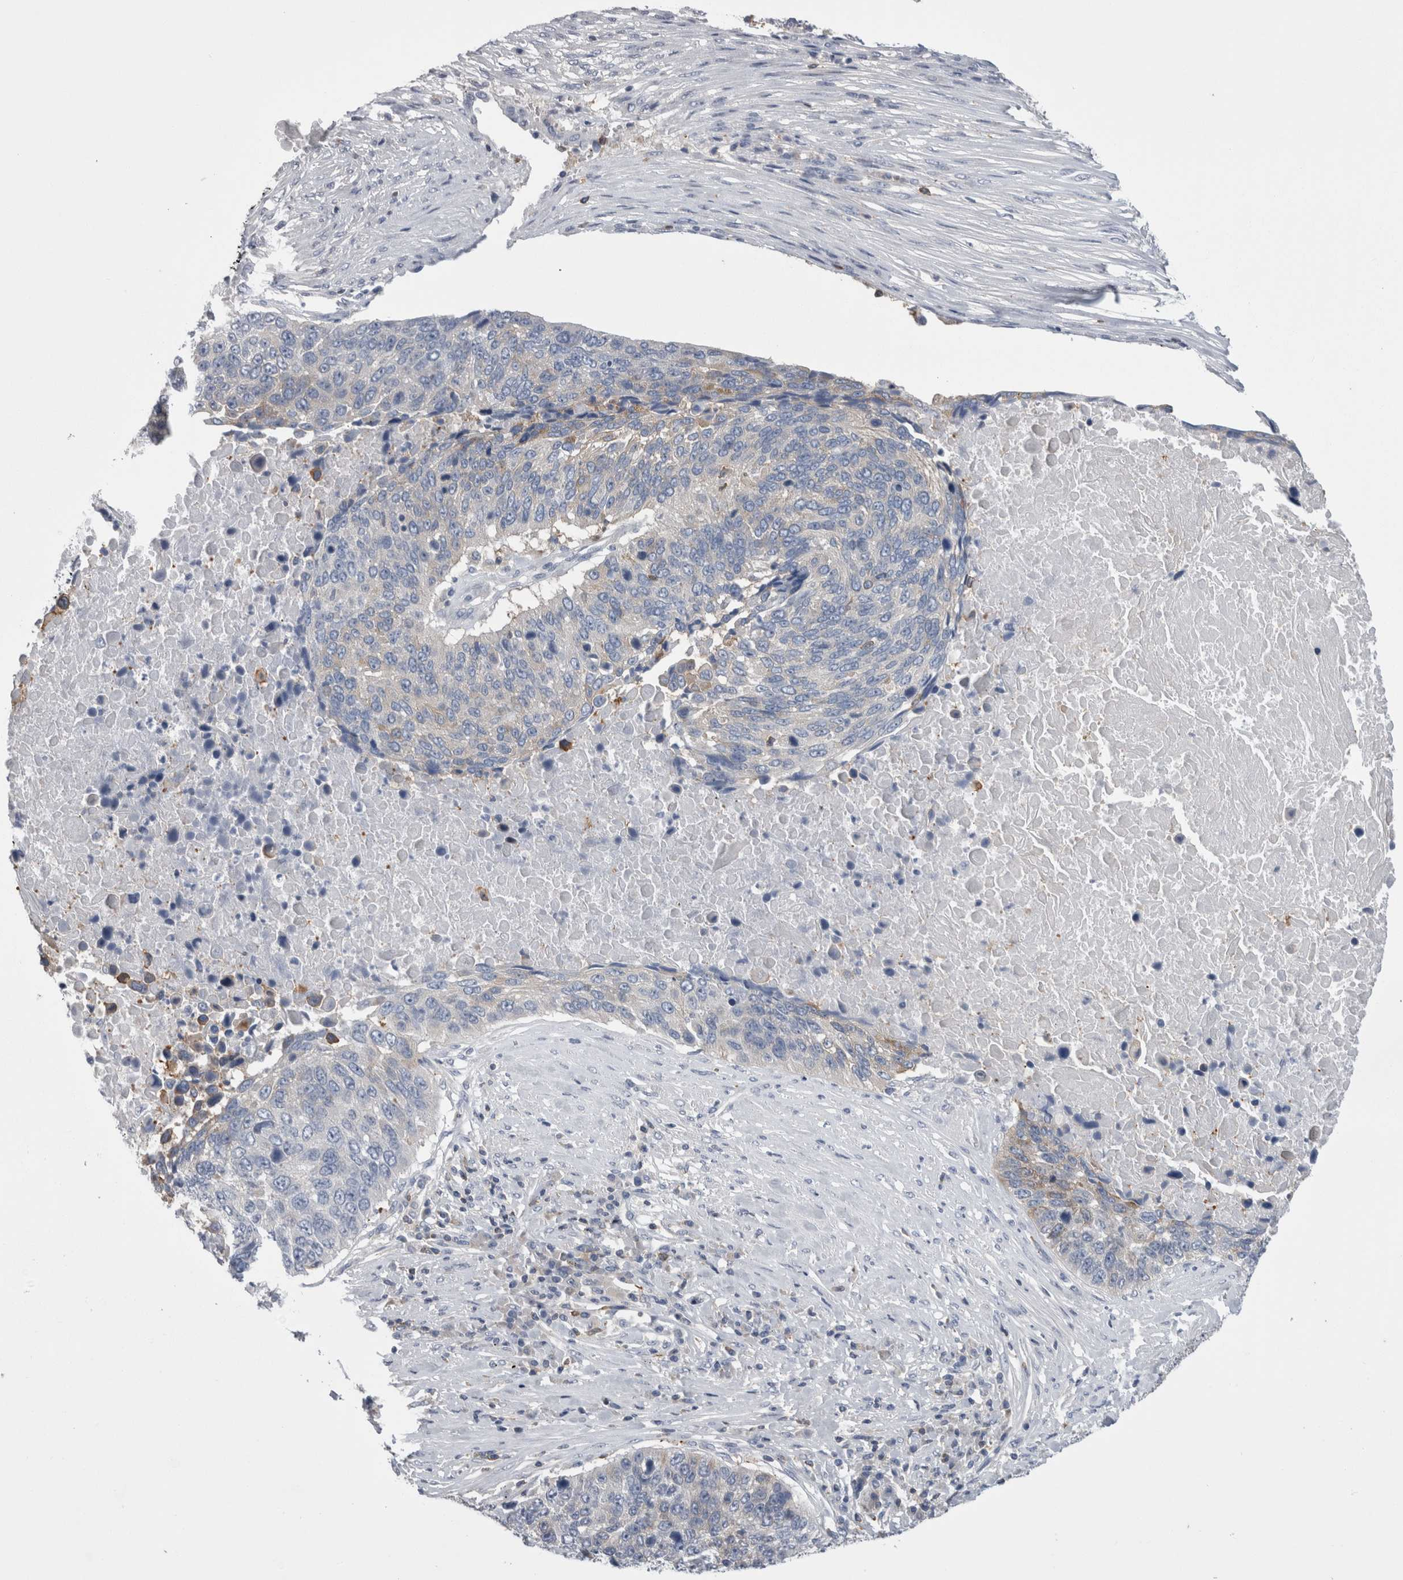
{"staining": {"intensity": "negative", "quantity": "none", "location": "none"}, "tissue": "lung cancer", "cell_type": "Tumor cells", "image_type": "cancer", "snomed": [{"axis": "morphology", "description": "Squamous cell carcinoma, NOS"}, {"axis": "topography", "description": "Lung"}], "caption": "High power microscopy image of an IHC image of lung cancer, revealing no significant positivity in tumor cells.", "gene": "DCTN6", "patient": {"sex": "male", "age": 66}}